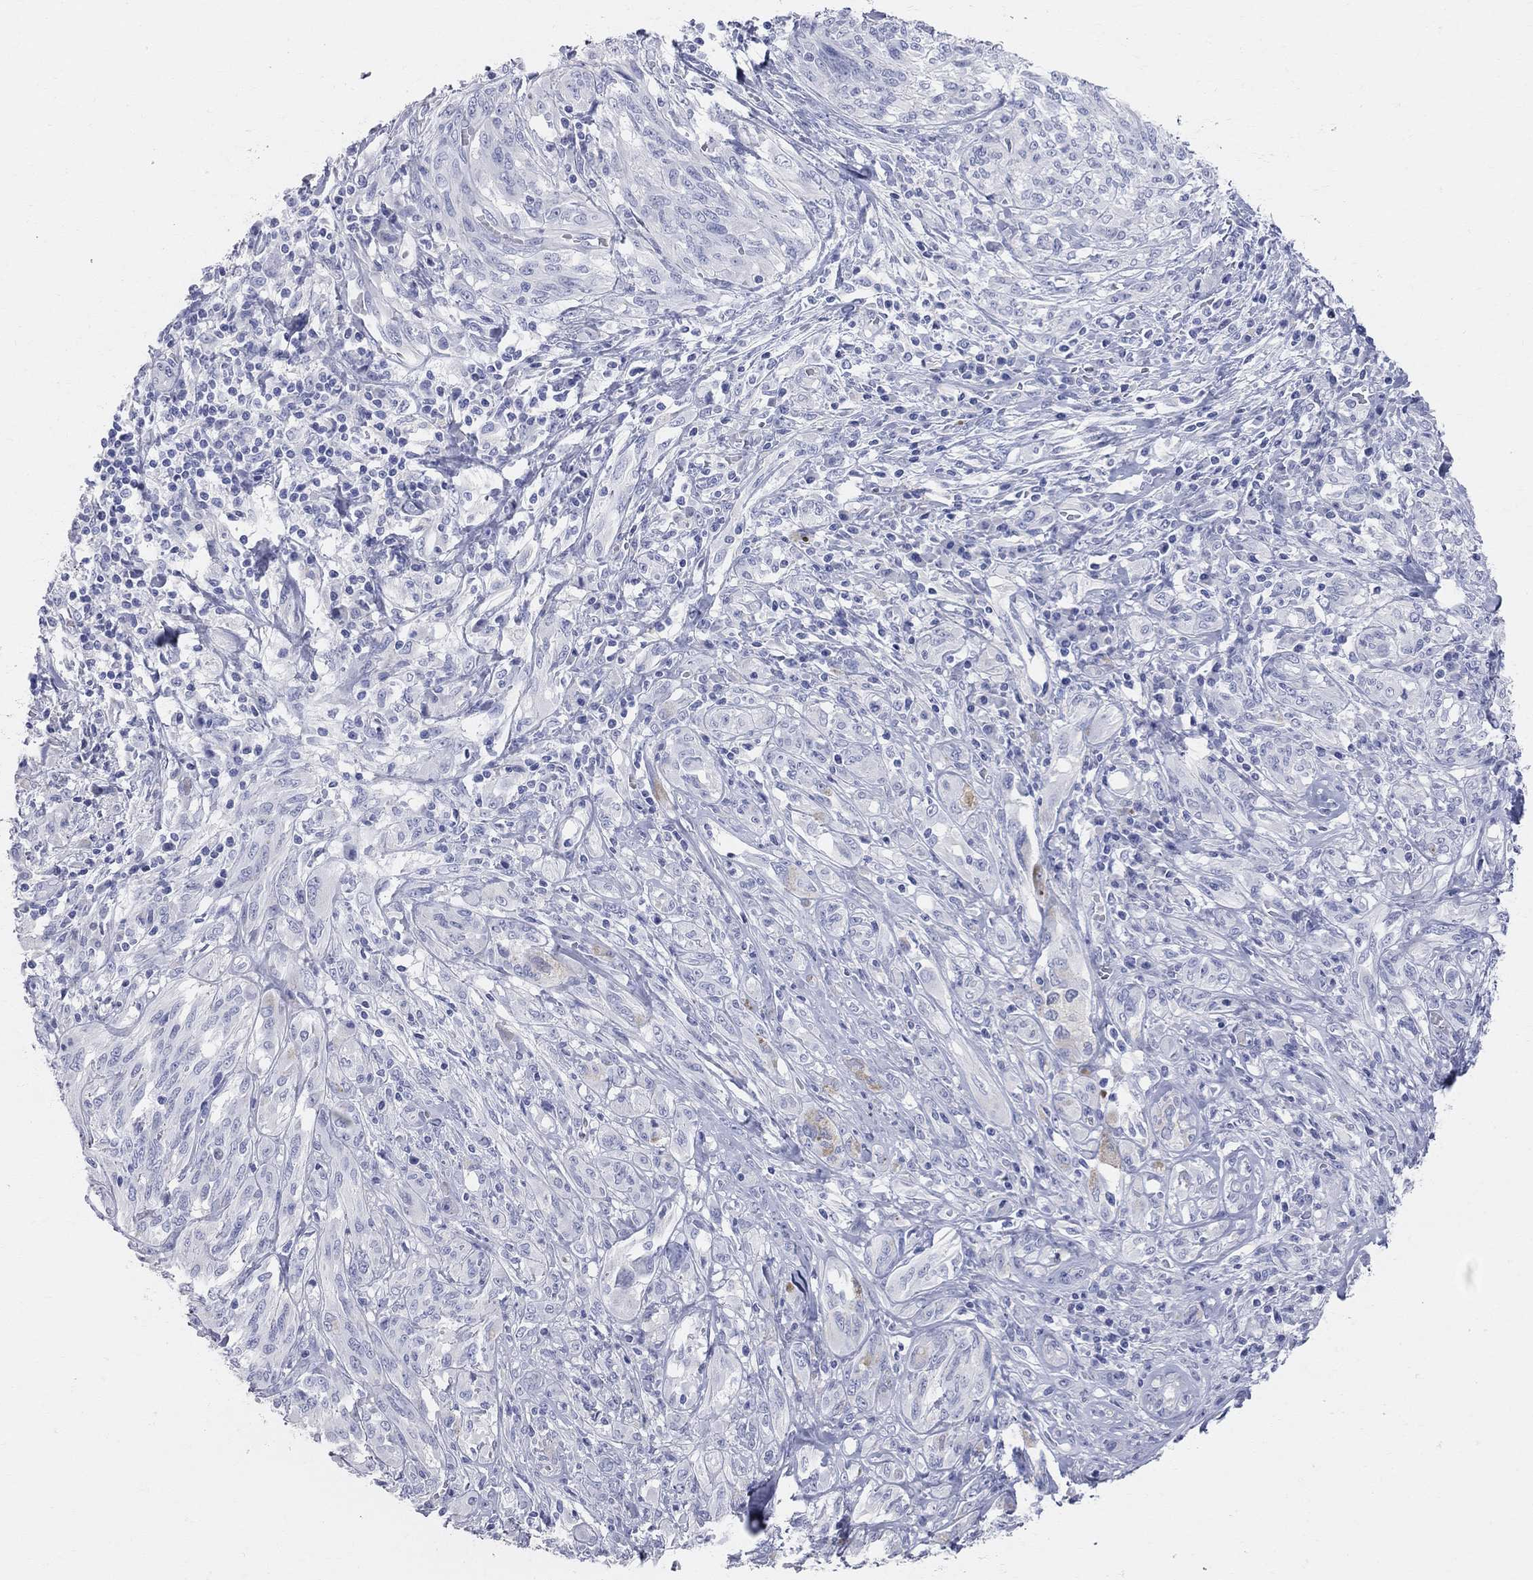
{"staining": {"intensity": "negative", "quantity": "none", "location": "none"}, "tissue": "melanoma", "cell_type": "Tumor cells", "image_type": "cancer", "snomed": [{"axis": "morphology", "description": "Malignant melanoma, NOS"}, {"axis": "topography", "description": "Skin"}], "caption": "A histopathology image of human melanoma is negative for staining in tumor cells.", "gene": "AOX1", "patient": {"sex": "female", "age": 91}}